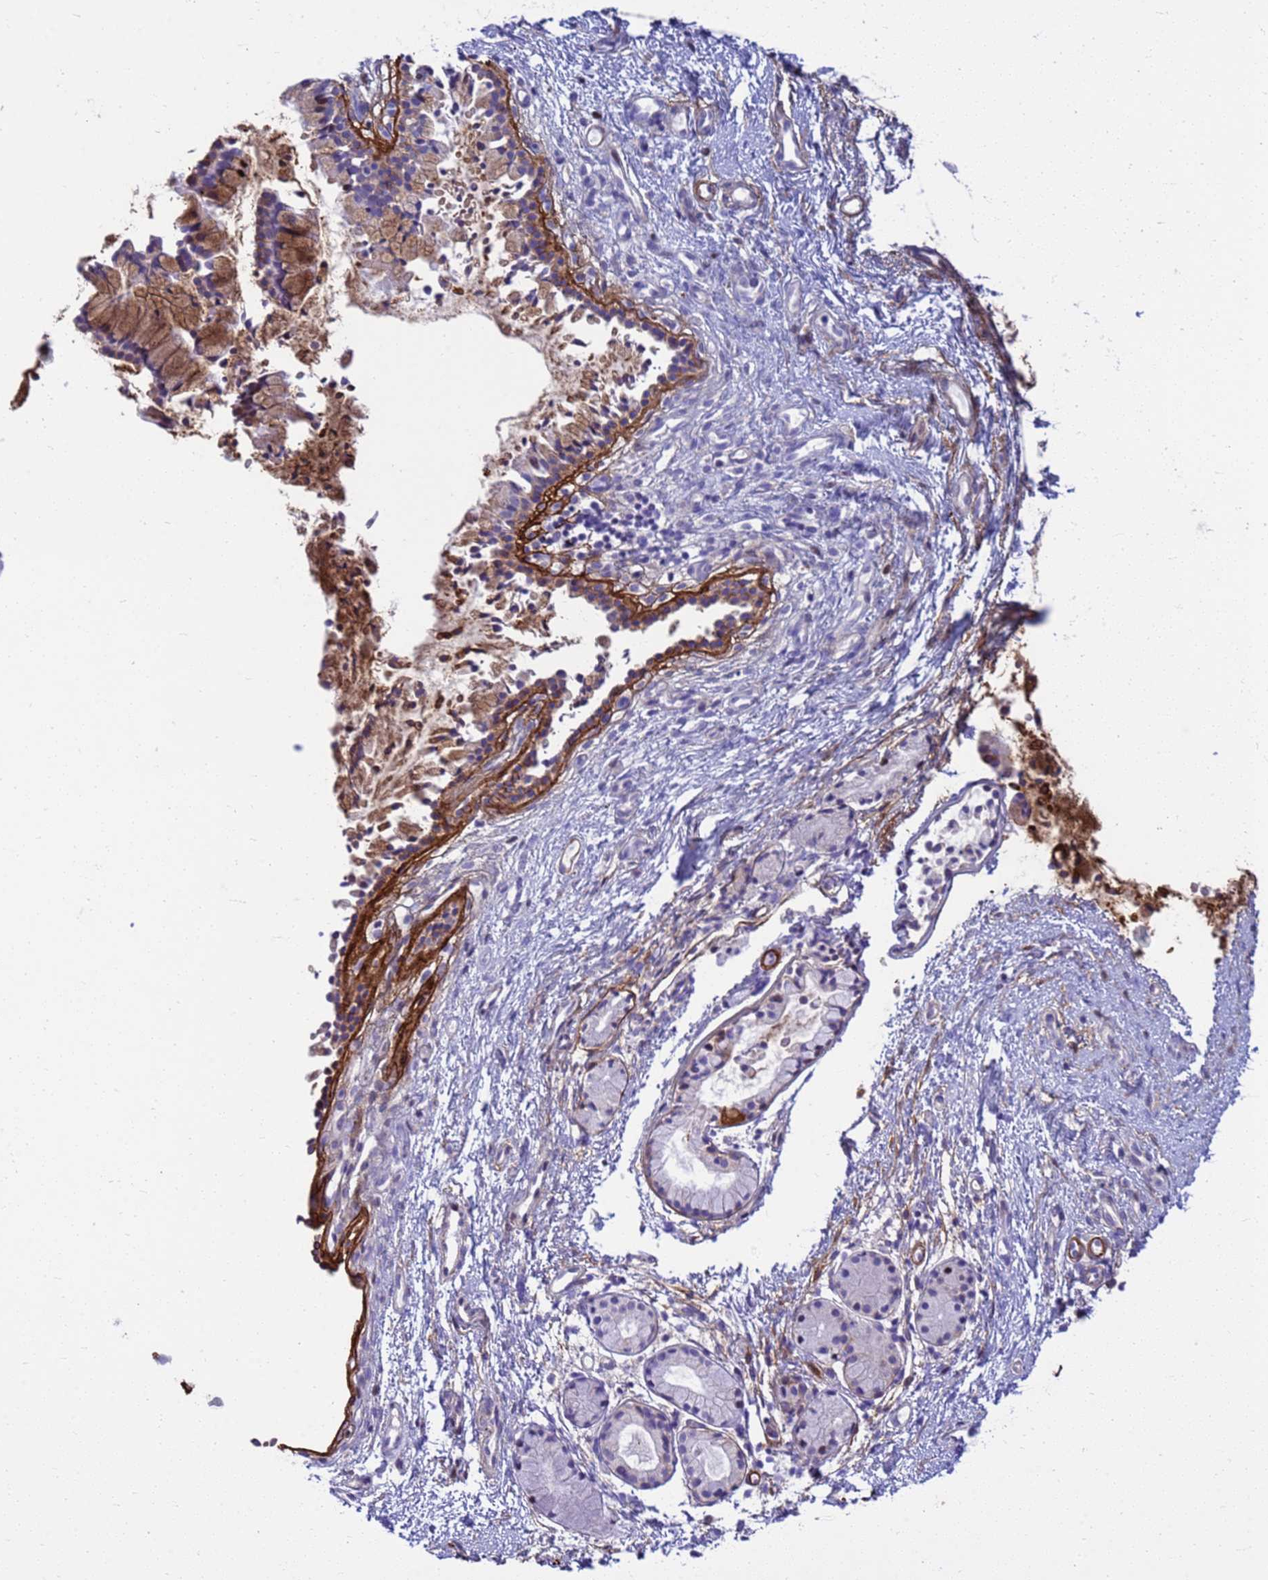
{"staining": {"intensity": "moderate", "quantity": "<25%", "location": "cytoplasmic/membranous"}, "tissue": "nasopharynx", "cell_type": "Respiratory epithelial cells", "image_type": "normal", "snomed": [{"axis": "morphology", "description": "Normal tissue, NOS"}, {"axis": "topography", "description": "Nasopharynx"}], "caption": "High-power microscopy captured an IHC histopathology image of benign nasopharynx, revealing moderate cytoplasmic/membranous positivity in approximately <25% of respiratory epithelial cells.", "gene": "P2RX7", "patient": {"sex": "male", "age": 82}}